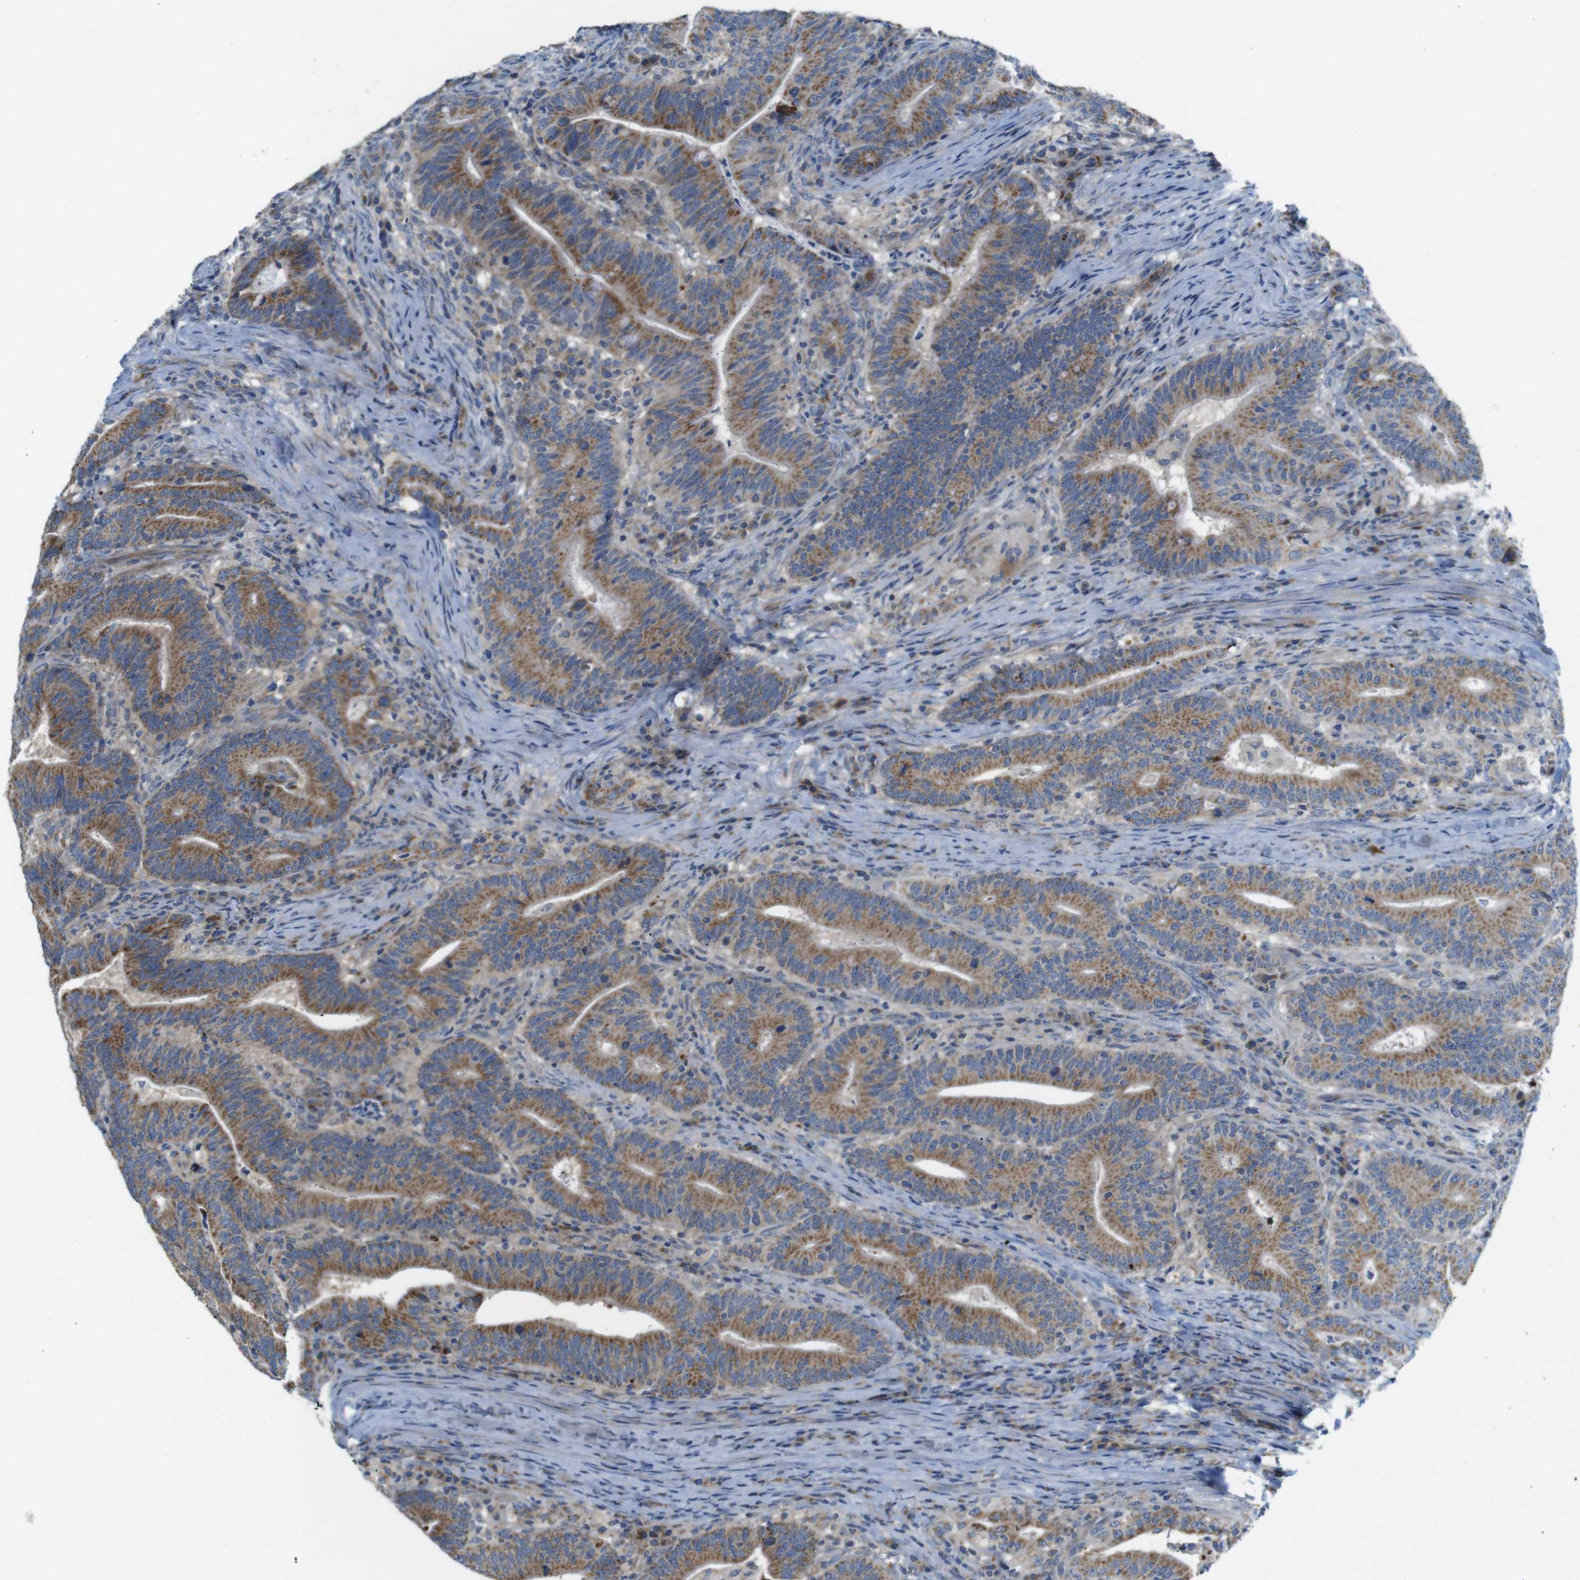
{"staining": {"intensity": "moderate", "quantity": ">75%", "location": "cytoplasmic/membranous"}, "tissue": "colorectal cancer", "cell_type": "Tumor cells", "image_type": "cancer", "snomed": [{"axis": "morphology", "description": "Normal tissue, NOS"}, {"axis": "morphology", "description": "Adenocarcinoma, NOS"}, {"axis": "topography", "description": "Colon"}], "caption": "This photomicrograph demonstrates IHC staining of human adenocarcinoma (colorectal), with medium moderate cytoplasmic/membranous expression in about >75% of tumor cells.", "gene": "MARCHF1", "patient": {"sex": "female", "age": 66}}